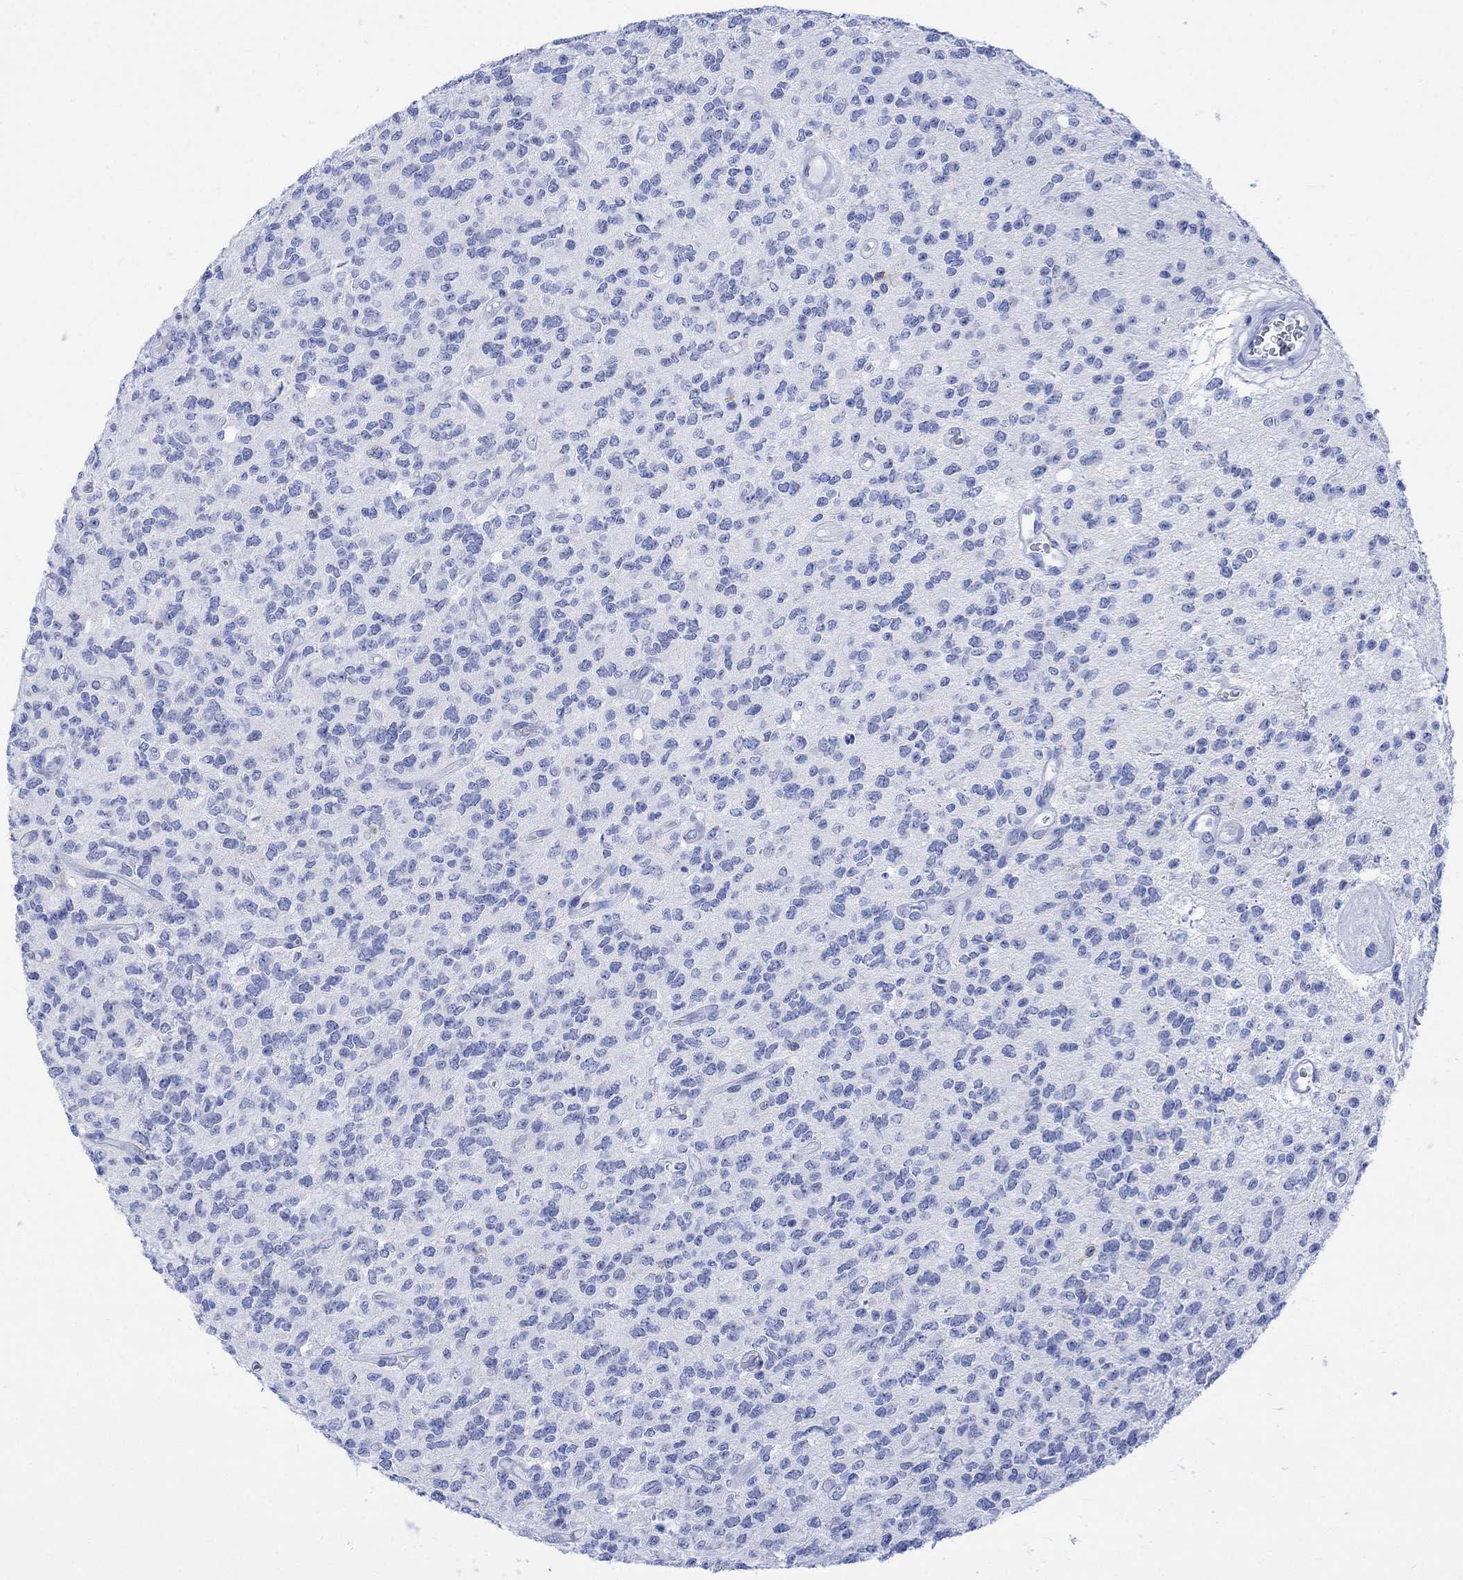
{"staining": {"intensity": "negative", "quantity": "none", "location": "none"}, "tissue": "glioma", "cell_type": "Tumor cells", "image_type": "cancer", "snomed": [{"axis": "morphology", "description": "Glioma, malignant, Low grade"}, {"axis": "topography", "description": "Brain"}], "caption": "The IHC image has no significant staining in tumor cells of glioma tissue.", "gene": "CELF4", "patient": {"sex": "female", "age": 45}}